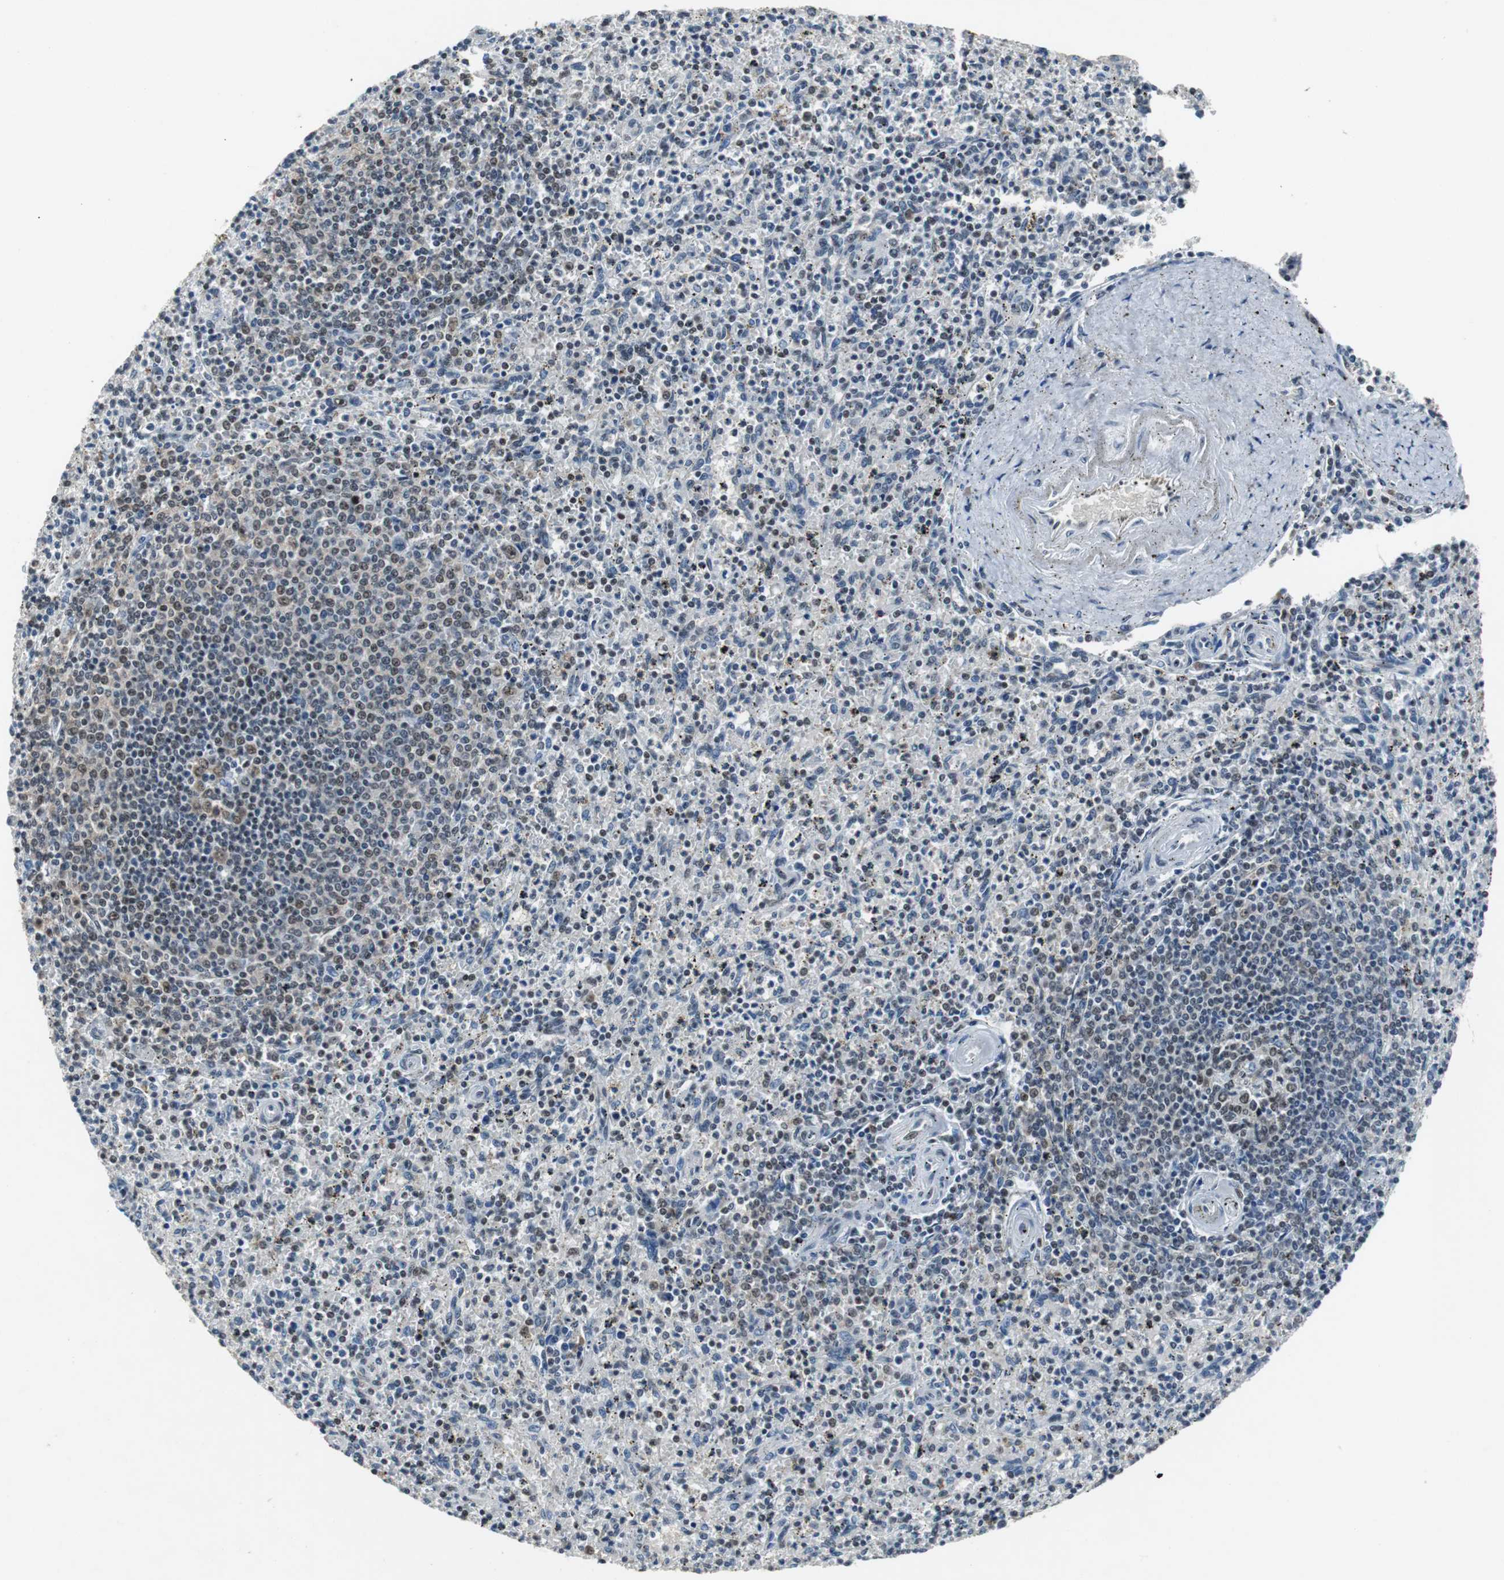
{"staining": {"intensity": "weak", "quantity": "<25%", "location": "nuclear"}, "tissue": "spleen", "cell_type": "Cells in red pulp", "image_type": "normal", "snomed": [{"axis": "morphology", "description": "Normal tissue, NOS"}, {"axis": "topography", "description": "Spleen"}], "caption": "IHC of benign spleen shows no staining in cells in red pulp.", "gene": "USP28", "patient": {"sex": "male", "age": 72}}